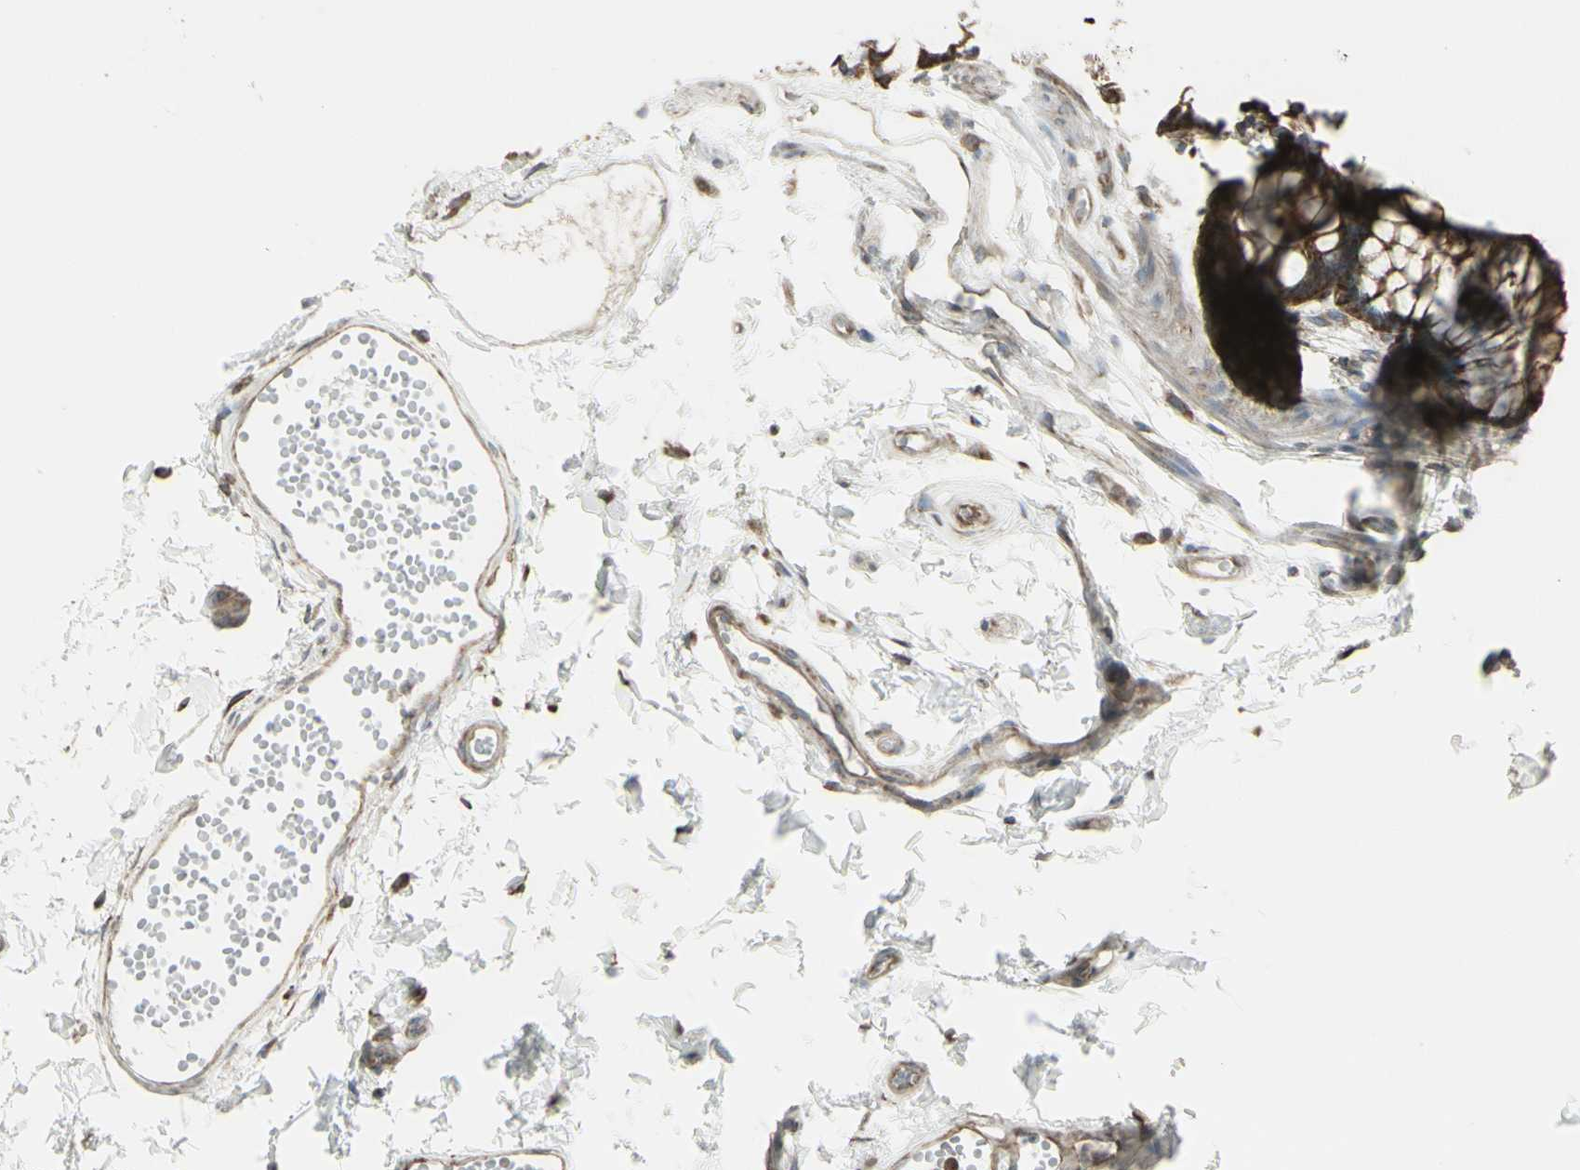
{"staining": {"intensity": "strong", "quantity": ">75%", "location": "cytoplasmic/membranous"}, "tissue": "rectum", "cell_type": "Glandular cells", "image_type": "normal", "snomed": [{"axis": "morphology", "description": "Normal tissue, NOS"}, {"axis": "topography", "description": "Rectum"}], "caption": "A high-resolution micrograph shows immunohistochemistry (IHC) staining of normal rectum, which exhibits strong cytoplasmic/membranous positivity in about >75% of glandular cells.", "gene": "FKBP3", "patient": {"sex": "female", "age": 66}}